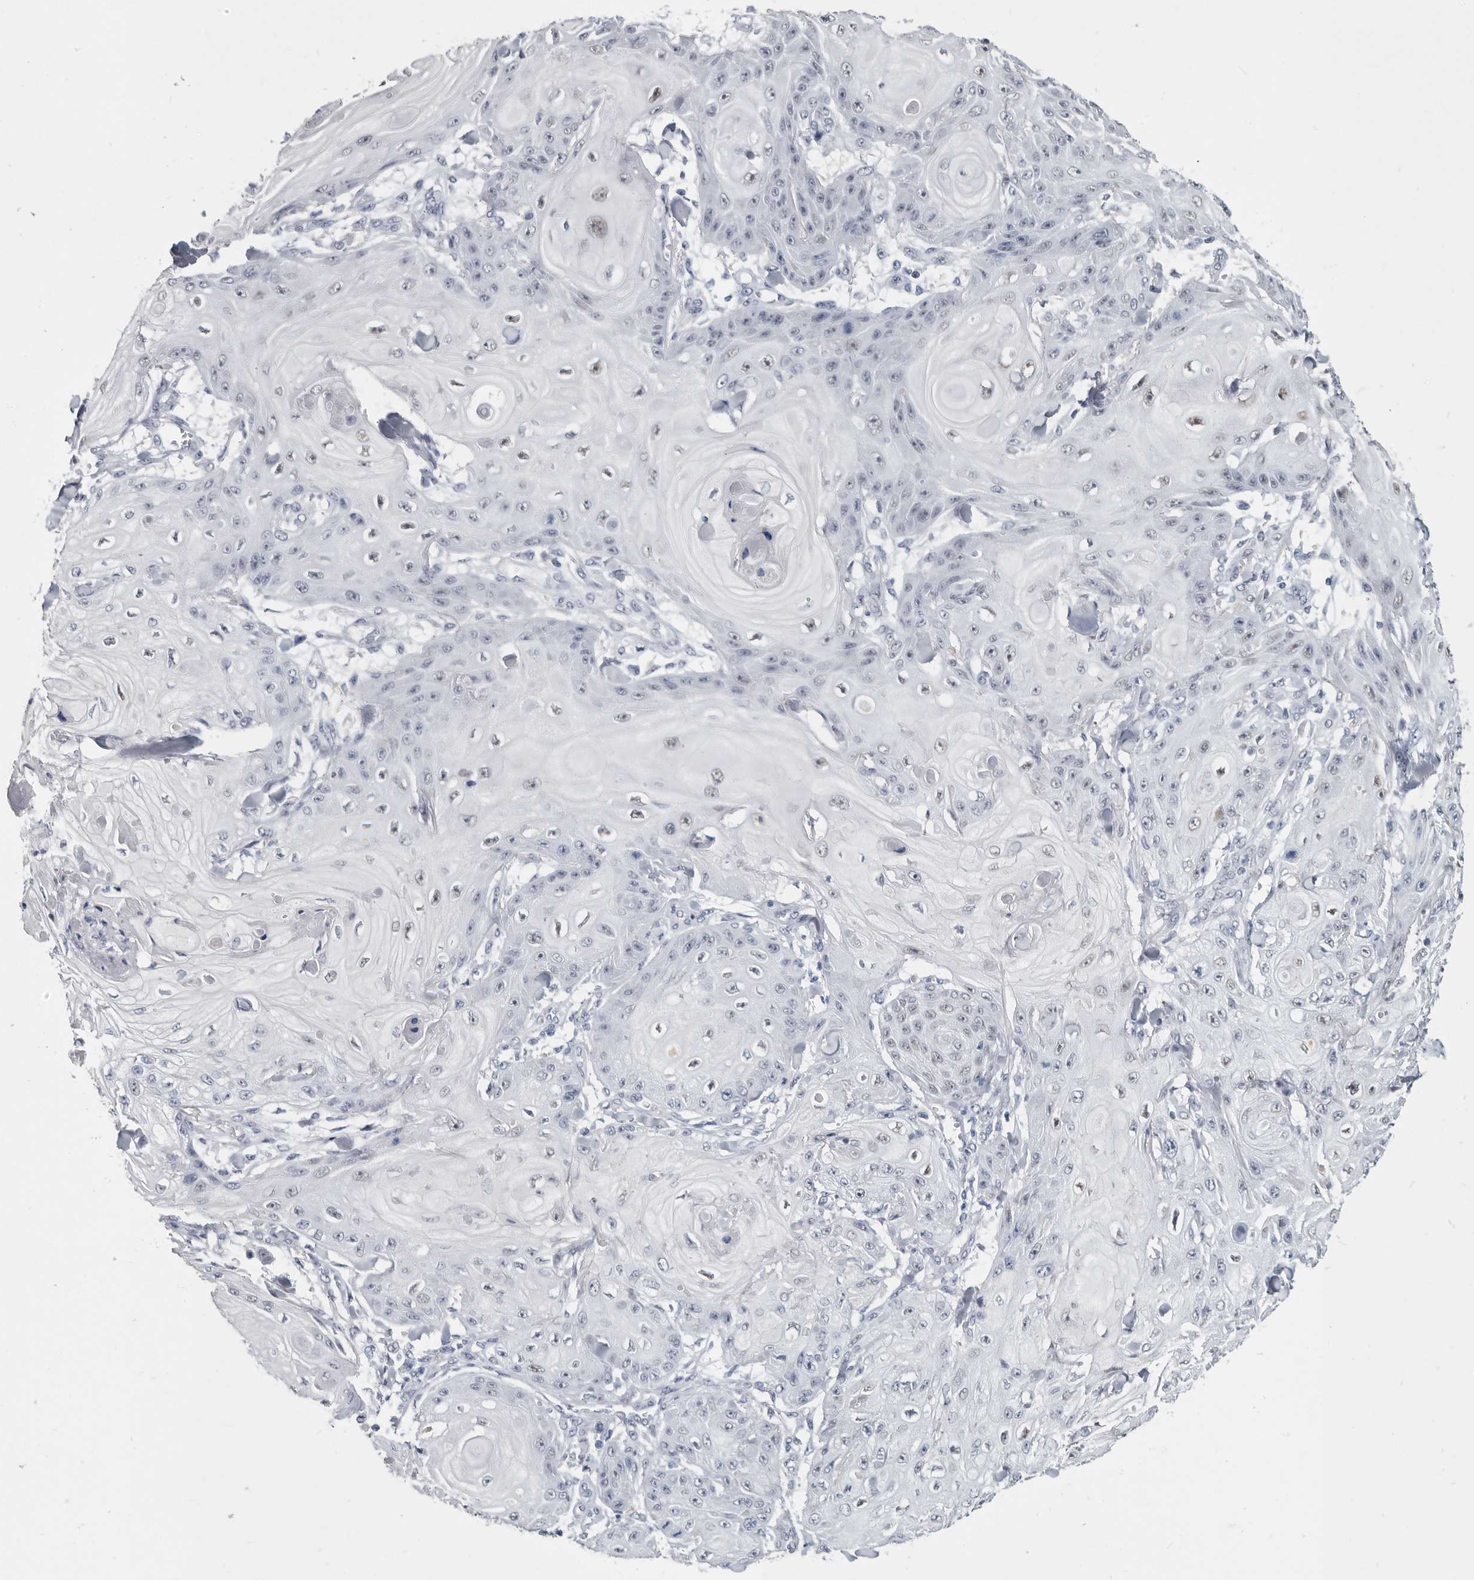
{"staining": {"intensity": "weak", "quantity": "<25%", "location": "nuclear"}, "tissue": "skin cancer", "cell_type": "Tumor cells", "image_type": "cancer", "snomed": [{"axis": "morphology", "description": "Squamous cell carcinoma, NOS"}, {"axis": "topography", "description": "Skin"}], "caption": "Skin cancer (squamous cell carcinoma) was stained to show a protein in brown. There is no significant expression in tumor cells. (DAB (3,3'-diaminobenzidine) immunohistochemistry (IHC), high magnification).", "gene": "WRAP73", "patient": {"sex": "male", "age": 74}}